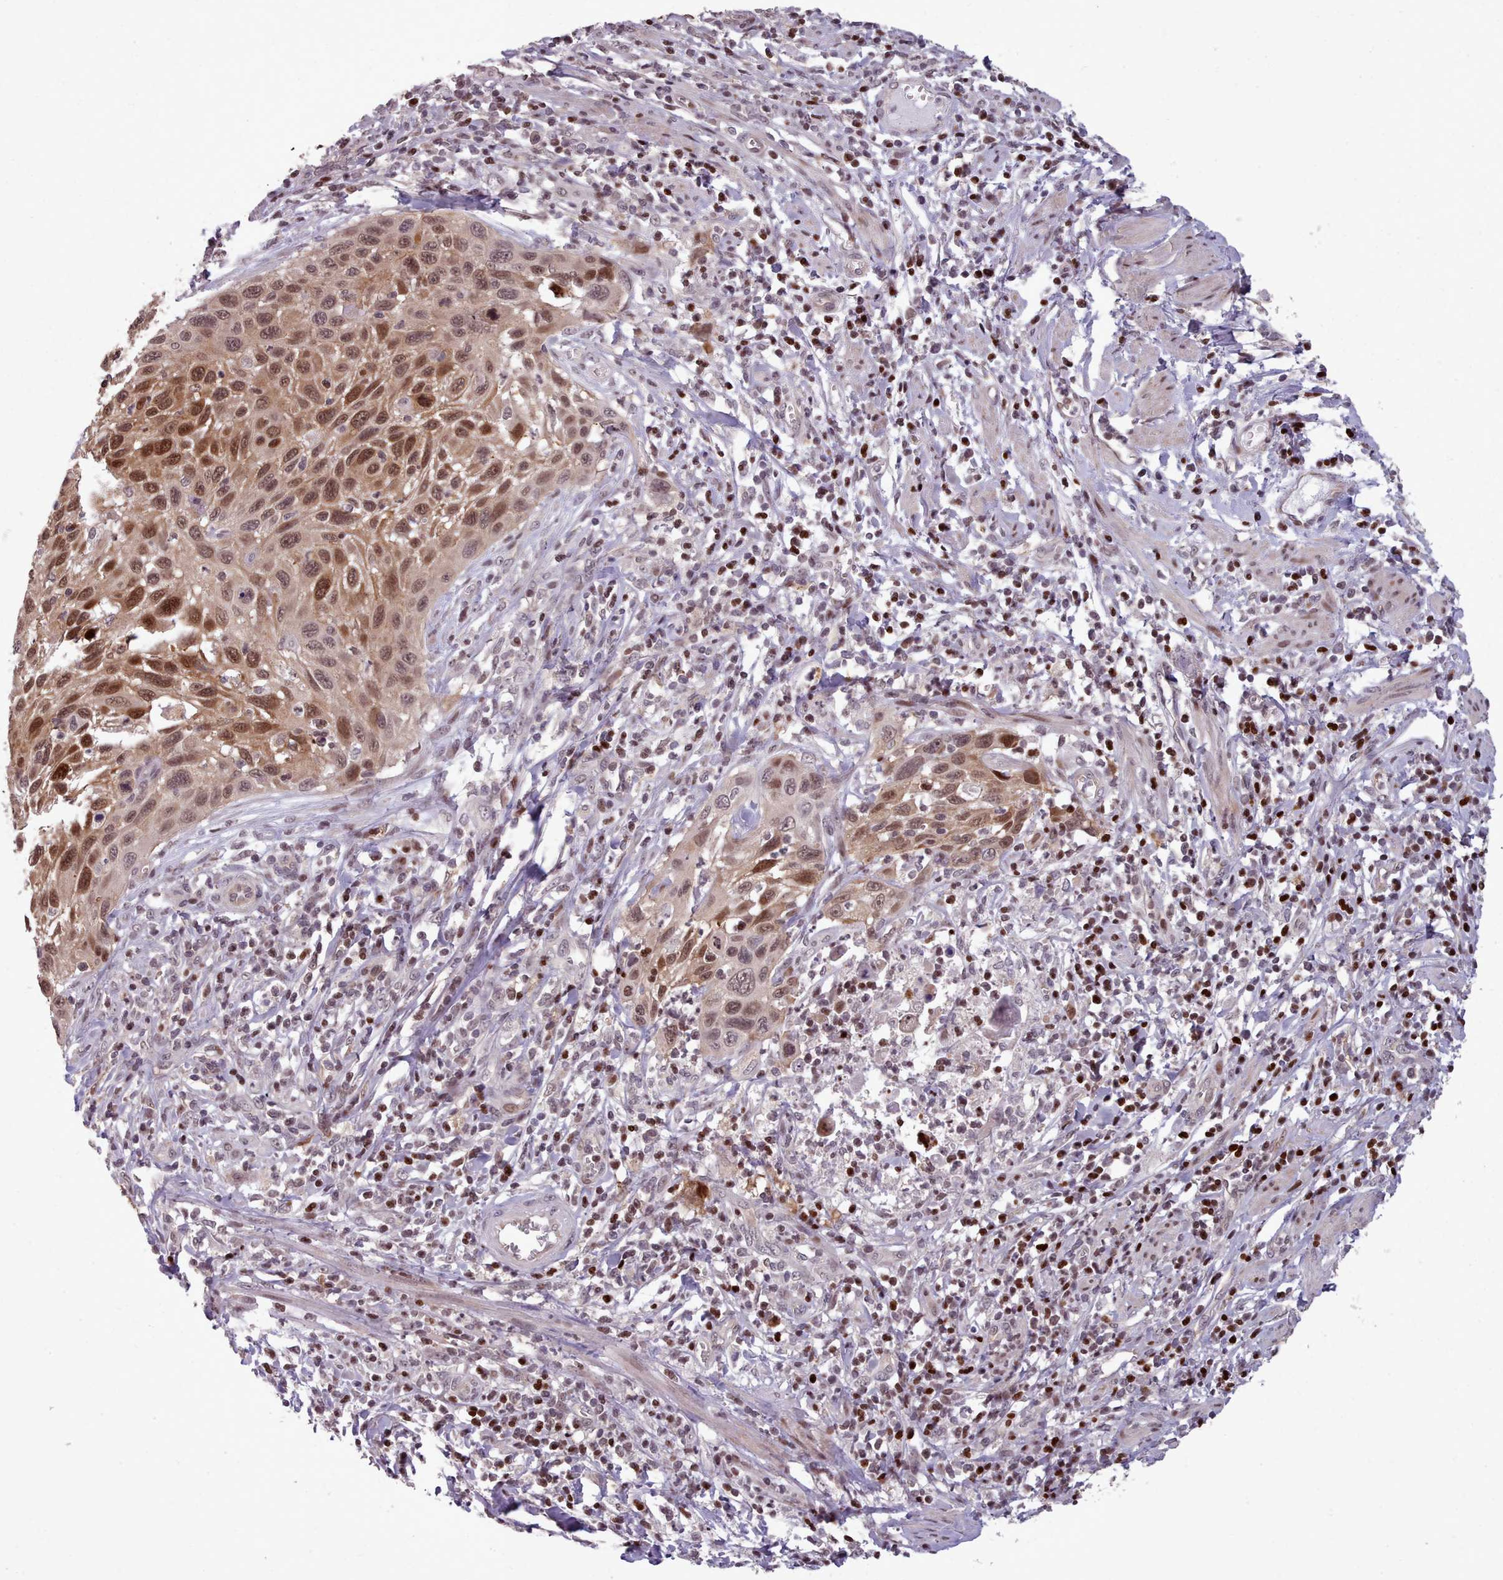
{"staining": {"intensity": "moderate", "quantity": ">75%", "location": "nuclear"}, "tissue": "cervical cancer", "cell_type": "Tumor cells", "image_type": "cancer", "snomed": [{"axis": "morphology", "description": "Squamous cell carcinoma, NOS"}, {"axis": "topography", "description": "Cervix"}], "caption": "Cervical cancer tissue reveals moderate nuclear staining in approximately >75% of tumor cells, visualized by immunohistochemistry.", "gene": "ENSA", "patient": {"sex": "female", "age": 70}}